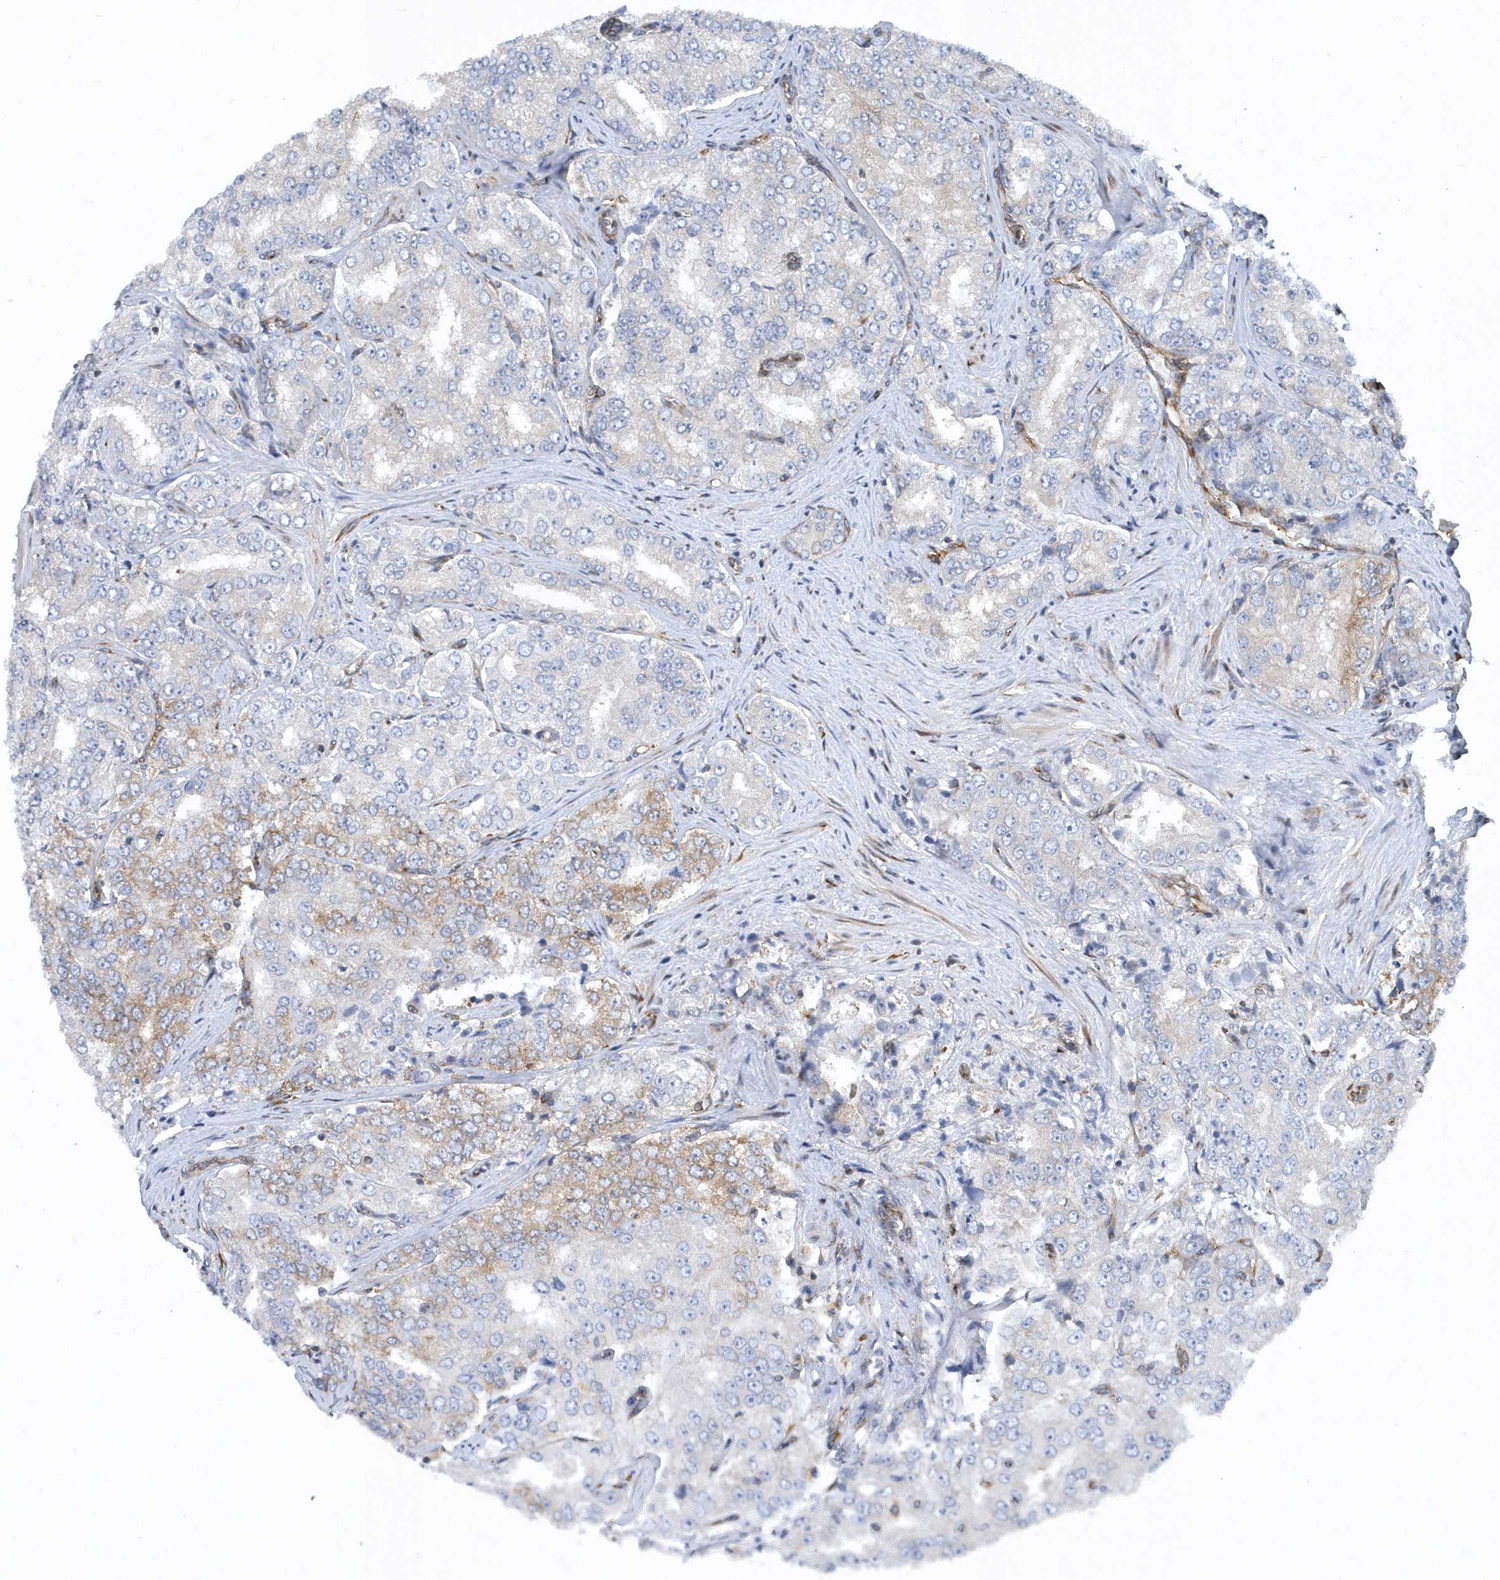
{"staining": {"intensity": "moderate", "quantity": "25%-75%", "location": "cytoplasmic/membranous"}, "tissue": "prostate cancer", "cell_type": "Tumor cells", "image_type": "cancer", "snomed": [{"axis": "morphology", "description": "Adenocarcinoma, High grade"}, {"axis": "topography", "description": "Prostate"}], "caption": "Immunohistochemical staining of human prostate cancer demonstrates medium levels of moderate cytoplasmic/membranous staining in approximately 25%-75% of tumor cells.", "gene": "PHF1", "patient": {"sex": "male", "age": 58}}